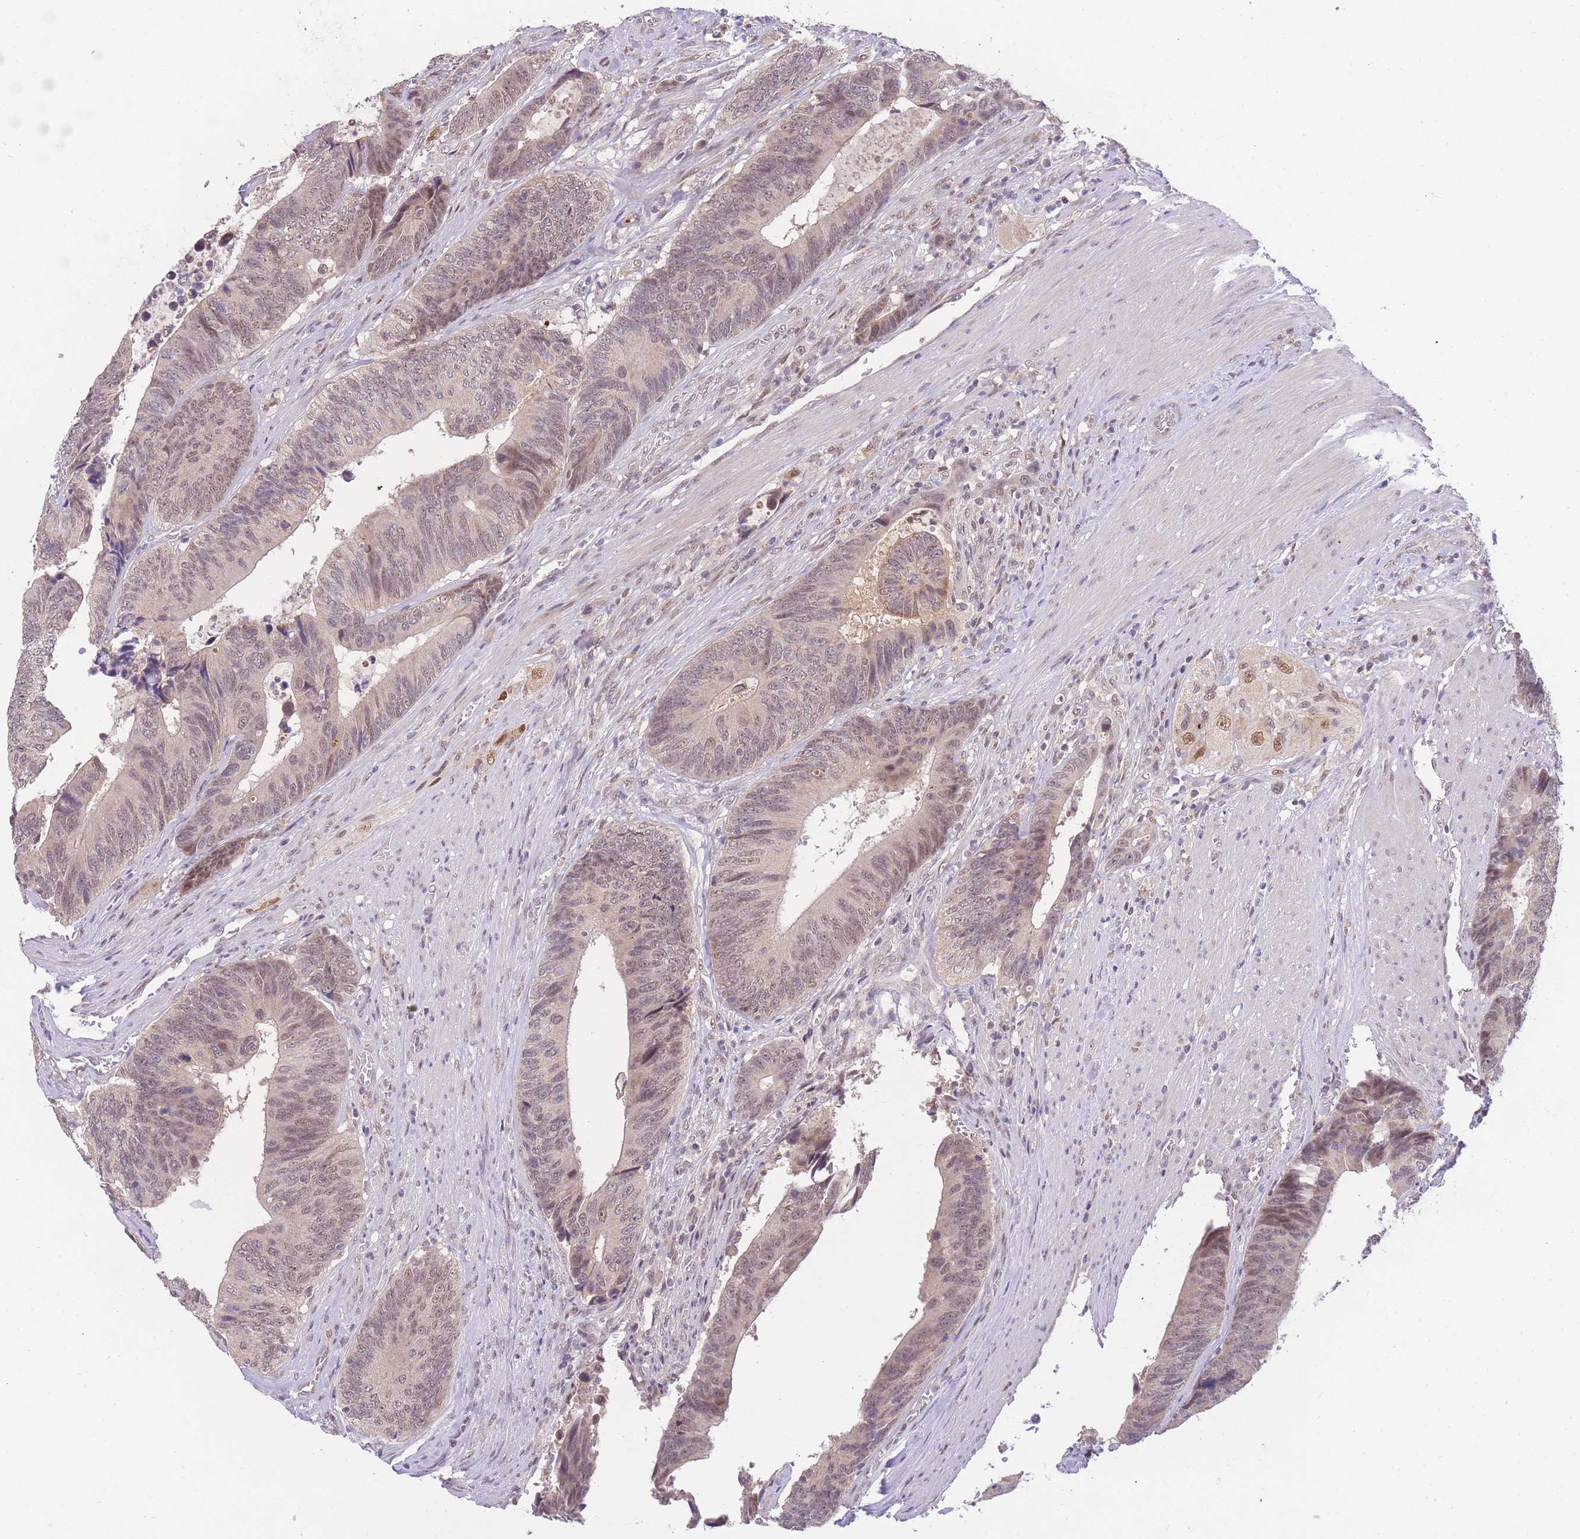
{"staining": {"intensity": "weak", "quantity": ">75%", "location": "cytoplasmic/membranous,nuclear"}, "tissue": "colorectal cancer", "cell_type": "Tumor cells", "image_type": "cancer", "snomed": [{"axis": "morphology", "description": "Adenocarcinoma, NOS"}, {"axis": "topography", "description": "Colon"}], "caption": "Colorectal adenocarcinoma stained with a brown dye demonstrates weak cytoplasmic/membranous and nuclear positive positivity in approximately >75% of tumor cells.", "gene": "PUS10", "patient": {"sex": "male", "age": 87}}